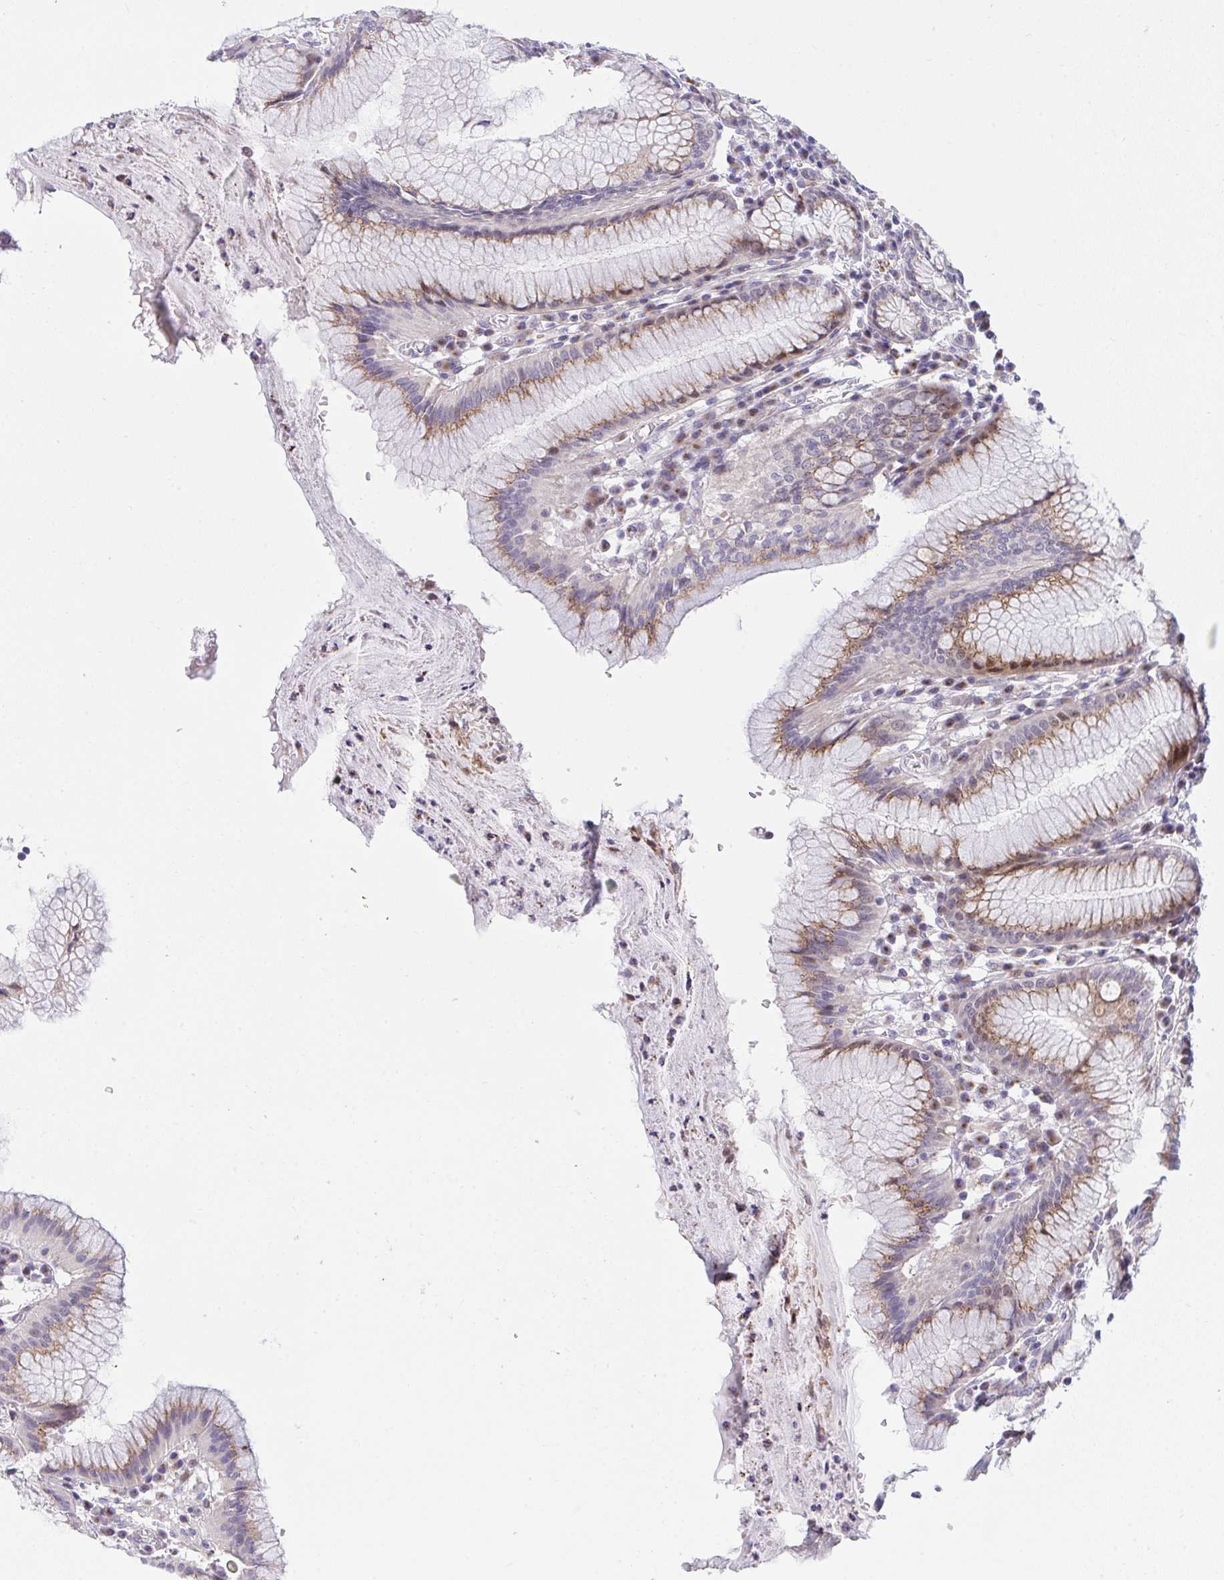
{"staining": {"intensity": "strong", "quantity": "25%-75%", "location": "cytoplasmic/membranous,nuclear"}, "tissue": "stomach", "cell_type": "Glandular cells", "image_type": "normal", "snomed": [{"axis": "morphology", "description": "Normal tissue, NOS"}, {"axis": "topography", "description": "Stomach"}], "caption": "Immunohistochemical staining of normal stomach displays strong cytoplasmic/membranous,nuclear protein positivity in approximately 25%-75% of glandular cells.", "gene": "ZNF554", "patient": {"sex": "male", "age": 55}}